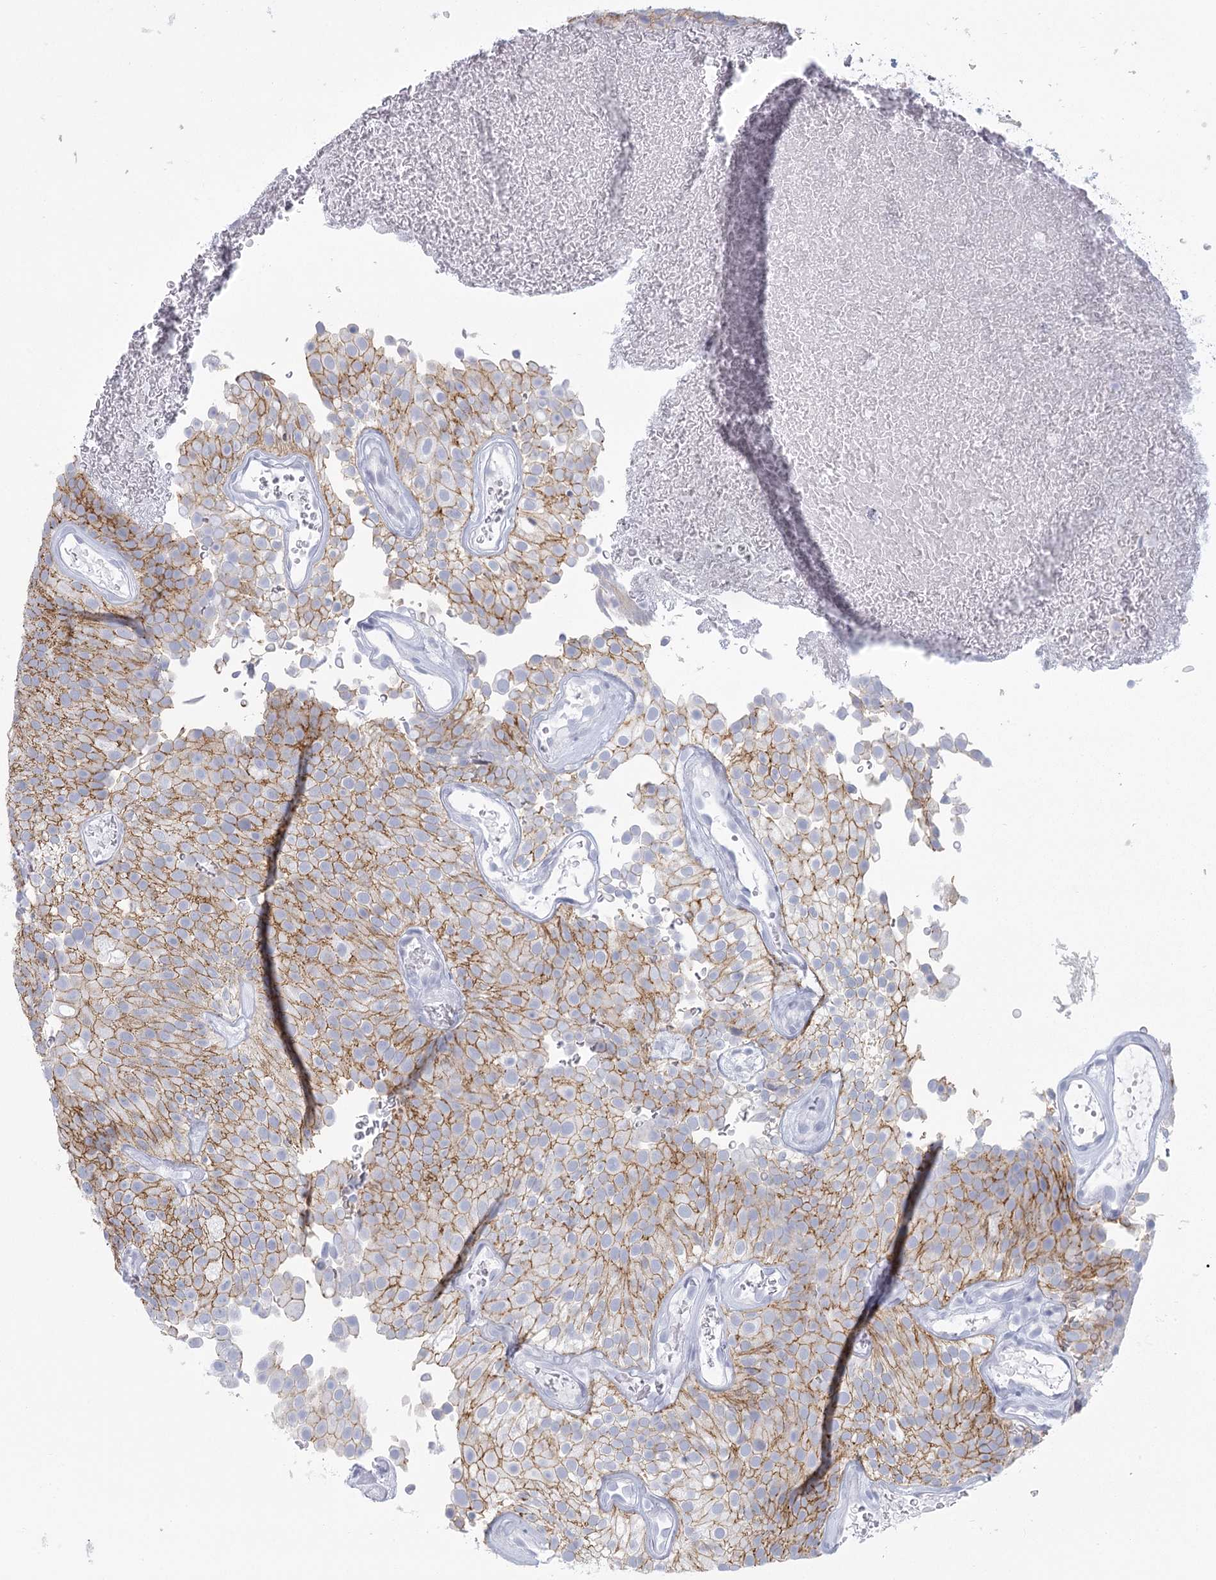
{"staining": {"intensity": "moderate", "quantity": "25%-75%", "location": "cytoplasmic/membranous"}, "tissue": "urothelial cancer", "cell_type": "Tumor cells", "image_type": "cancer", "snomed": [{"axis": "morphology", "description": "Urothelial carcinoma, Low grade"}, {"axis": "topography", "description": "Urinary bladder"}], "caption": "There is medium levels of moderate cytoplasmic/membranous staining in tumor cells of urothelial carcinoma (low-grade), as demonstrated by immunohistochemical staining (brown color).", "gene": "WNT8B", "patient": {"sex": "male", "age": 78}}